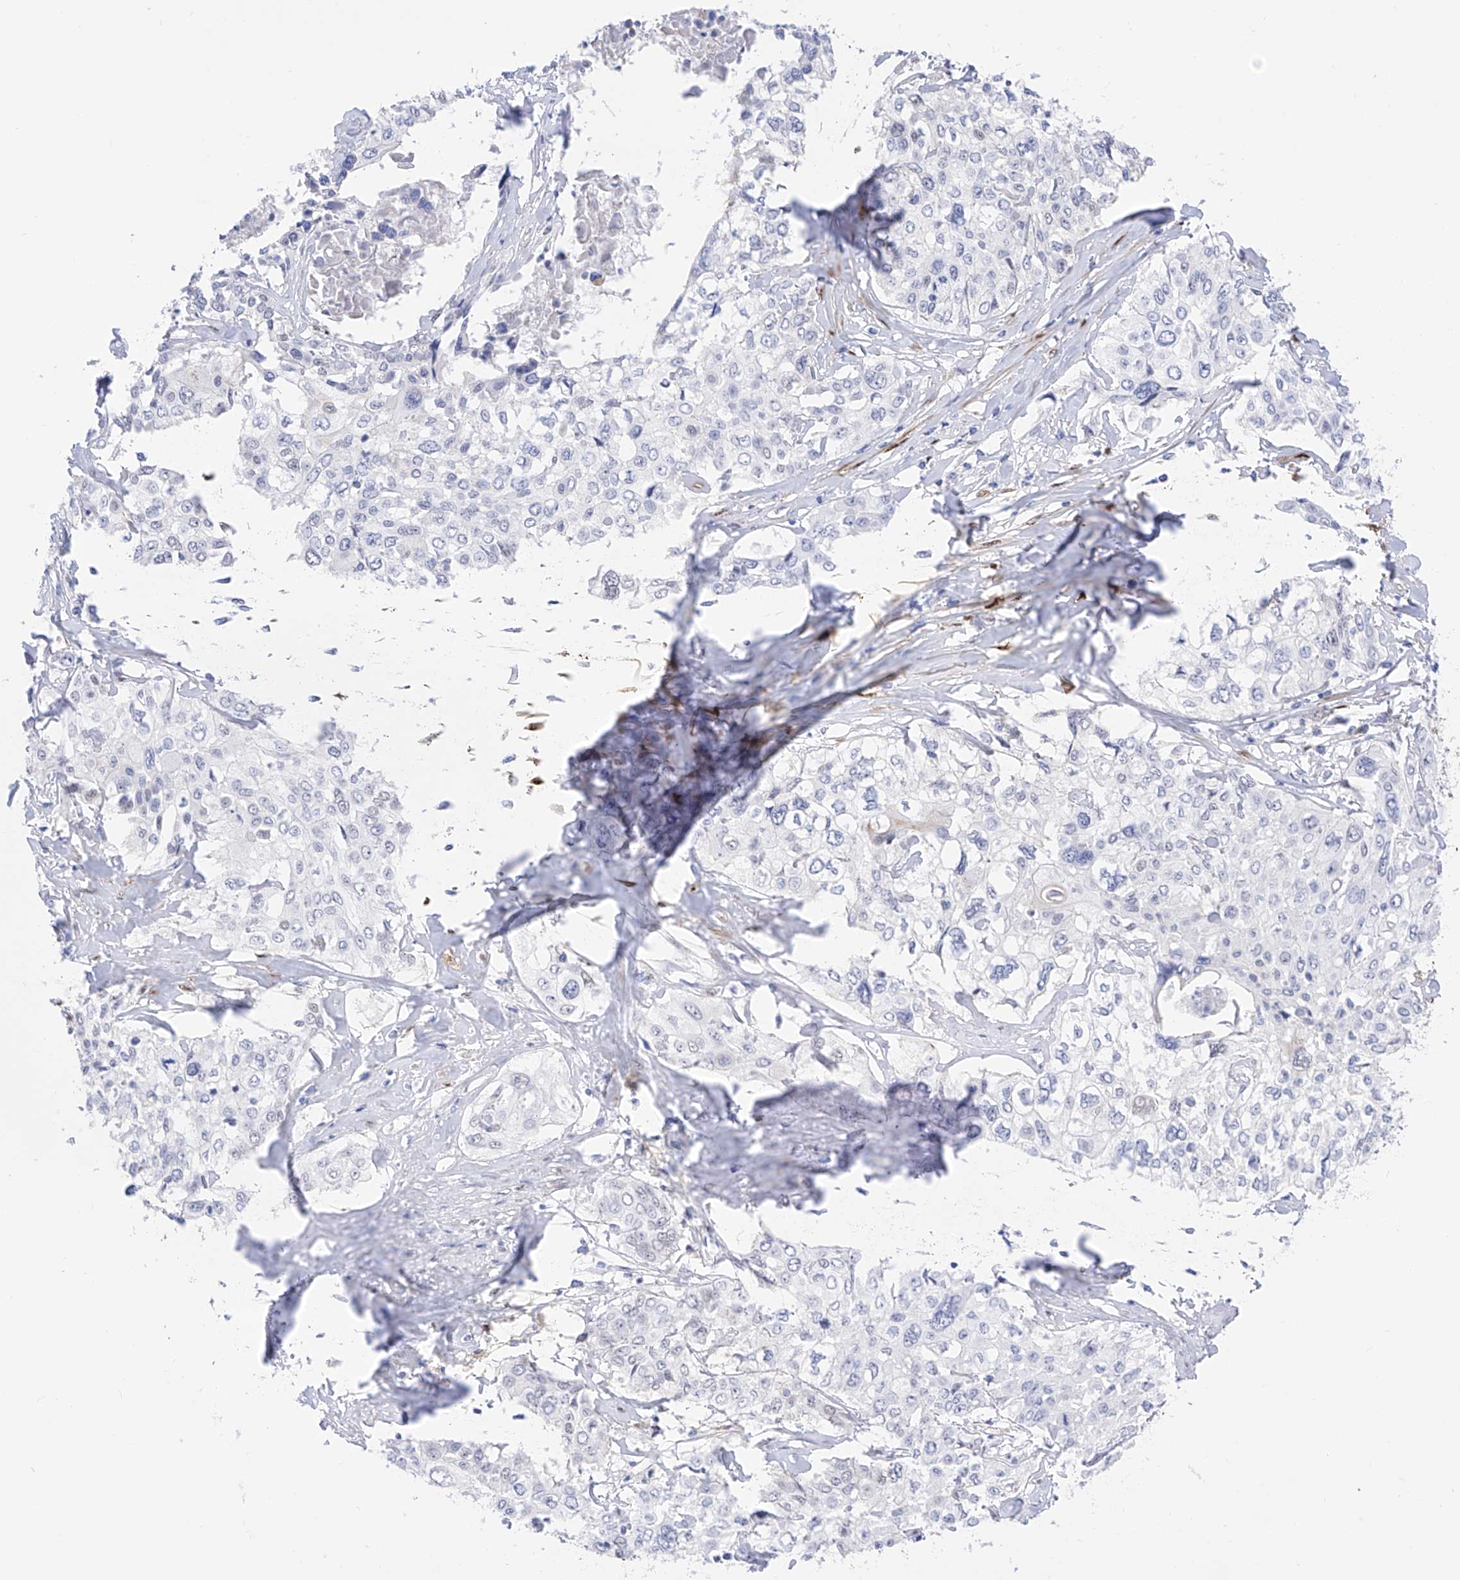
{"staining": {"intensity": "negative", "quantity": "none", "location": "none"}, "tissue": "cervical cancer", "cell_type": "Tumor cells", "image_type": "cancer", "snomed": [{"axis": "morphology", "description": "Squamous cell carcinoma, NOS"}, {"axis": "topography", "description": "Cervix"}], "caption": "A high-resolution micrograph shows immunohistochemistry staining of cervical cancer (squamous cell carcinoma), which exhibits no significant expression in tumor cells.", "gene": "TRPC7", "patient": {"sex": "female", "age": 31}}